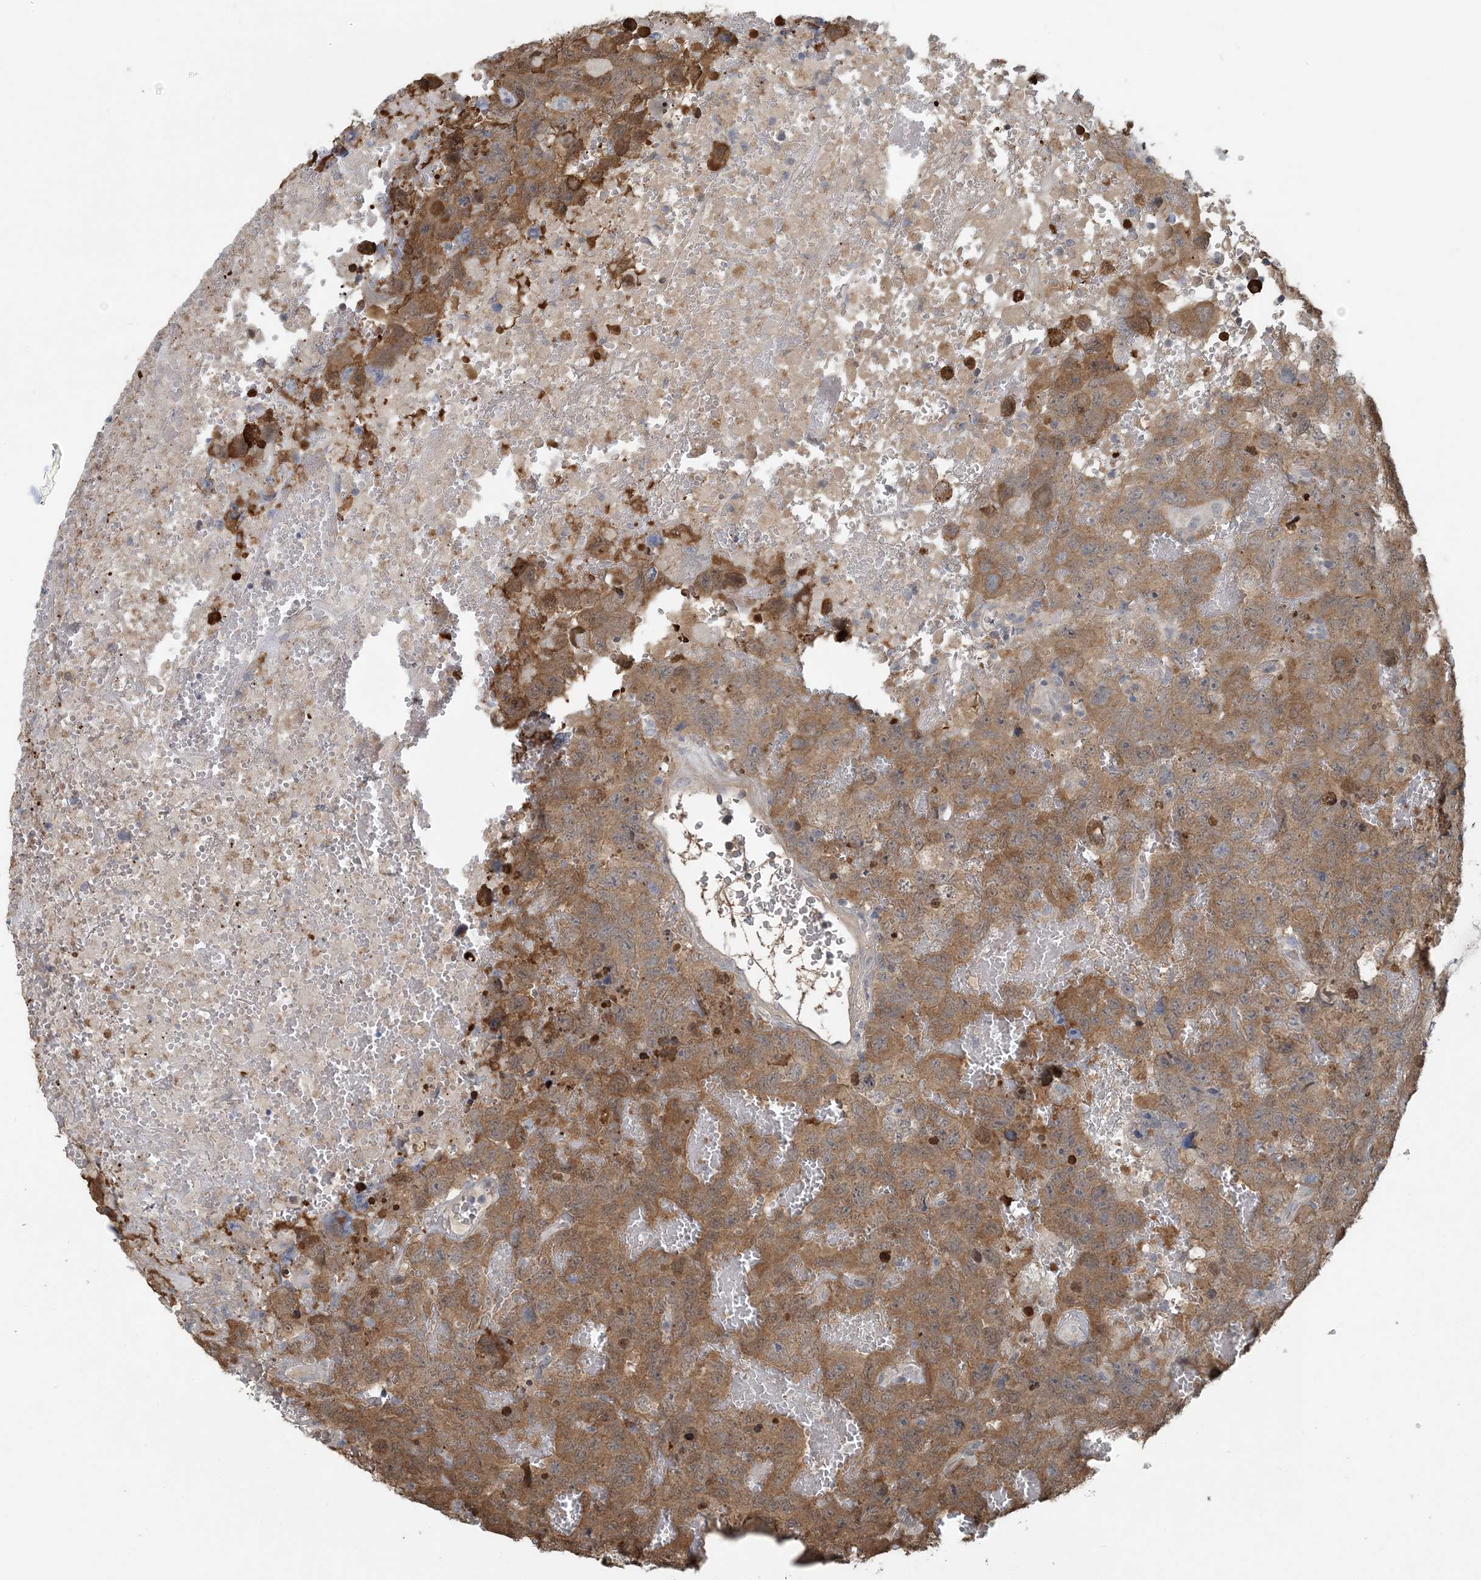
{"staining": {"intensity": "moderate", "quantity": ">75%", "location": "cytoplasmic/membranous"}, "tissue": "testis cancer", "cell_type": "Tumor cells", "image_type": "cancer", "snomed": [{"axis": "morphology", "description": "Carcinoma, Embryonal, NOS"}, {"axis": "topography", "description": "Testis"}], "caption": "Human testis cancer (embryonal carcinoma) stained for a protein (brown) shows moderate cytoplasmic/membranous positive positivity in about >75% of tumor cells.", "gene": "HIKESHI", "patient": {"sex": "male", "age": 45}}